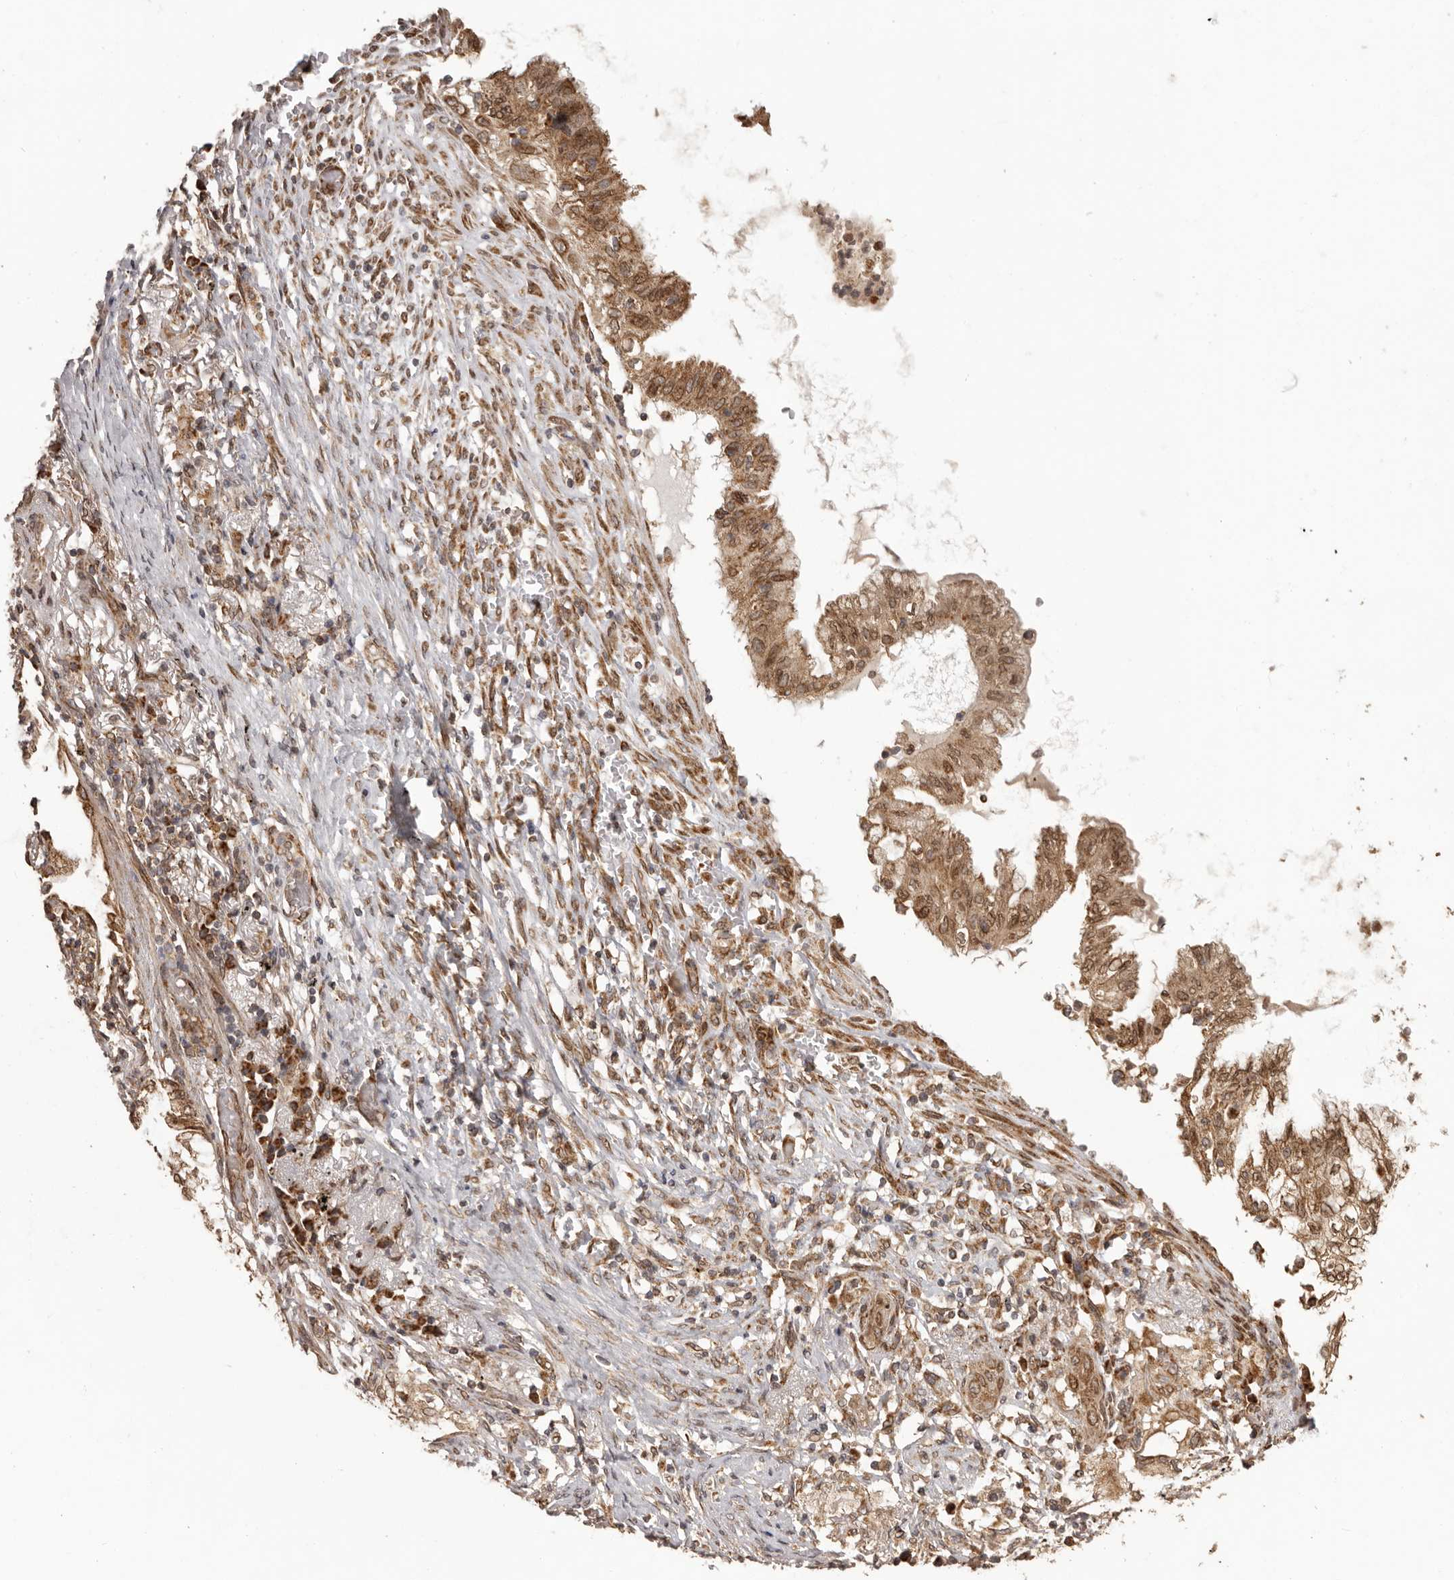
{"staining": {"intensity": "moderate", "quantity": ">75%", "location": "cytoplasmic/membranous,nuclear"}, "tissue": "lung cancer", "cell_type": "Tumor cells", "image_type": "cancer", "snomed": [{"axis": "morphology", "description": "Adenocarcinoma, NOS"}, {"axis": "topography", "description": "Lung"}], "caption": "Lung adenocarcinoma stained for a protein shows moderate cytoplasmic/membranous and nuclear positivity in tumor cells.", "gene": "CHRM2", "patient": {"sex": "female", "age": 70}}